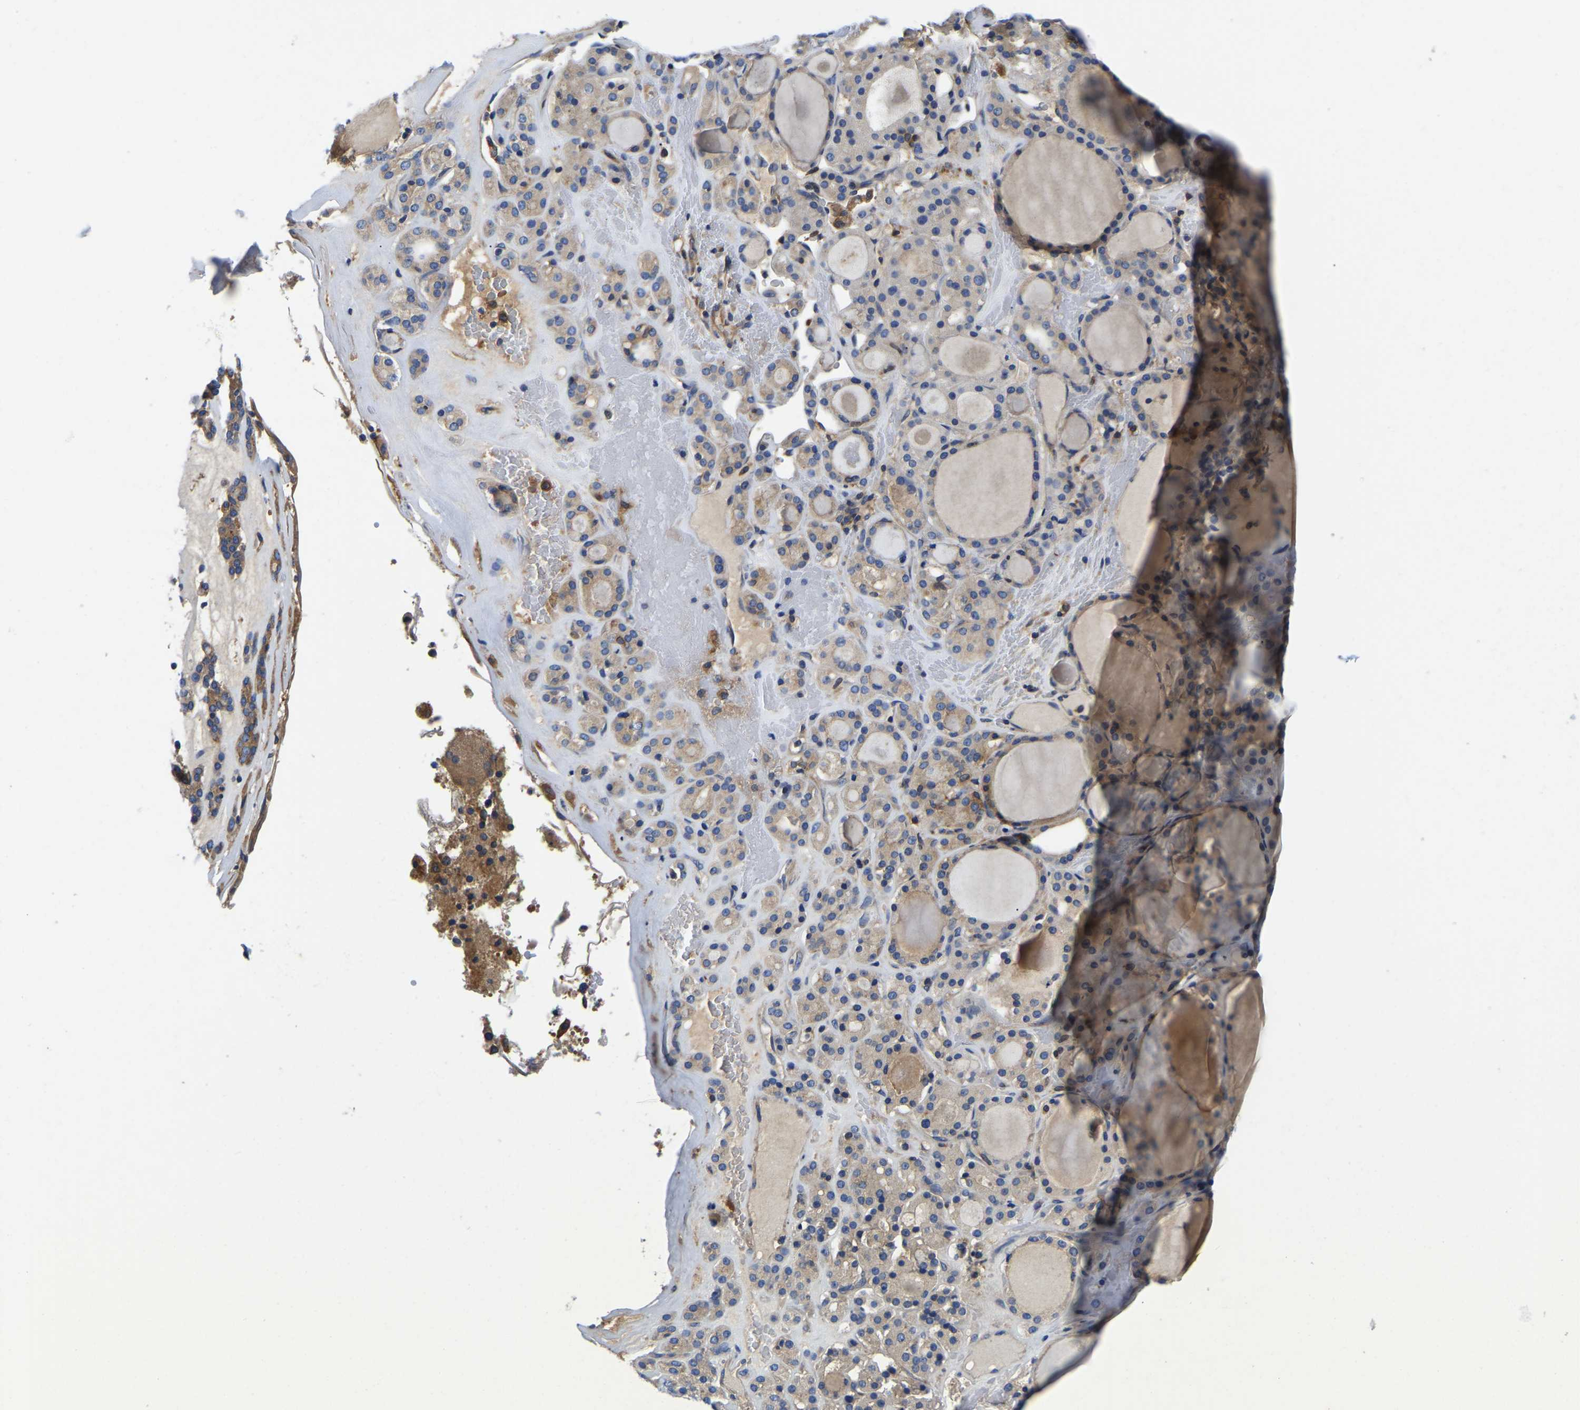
{"staining": {"intensity": "weak", "quantity": ">75%", "location": "cytoplasmic/membranous"}, "tissue": "thyroid gland", "cell_type": "Glandular cells", "image_type": "normal", "snomed": [{"axis": "morphology", "description": "Normal tissue, NOS"}, {"axis": "morphology", "description": "Carcinoma, NOS"}, {"axis": "topography", "description": "Thyroid gland"}], "caption": "Immunohistochemistry staining of normal thyroid gland, which demonstrates low levels of weak cytoplasmic/membranous staining in about >75% of glandular cells indicating weak cytoplasmic/membranous protein positivity. The staining was performed using DAB (3,3'-diaminobenzidine) (brown) for protein detection and nuclei were counterstained in hematoxylin (blue).", "gene": "STAT2", "patient": {"sex": "female", "age": 86}}